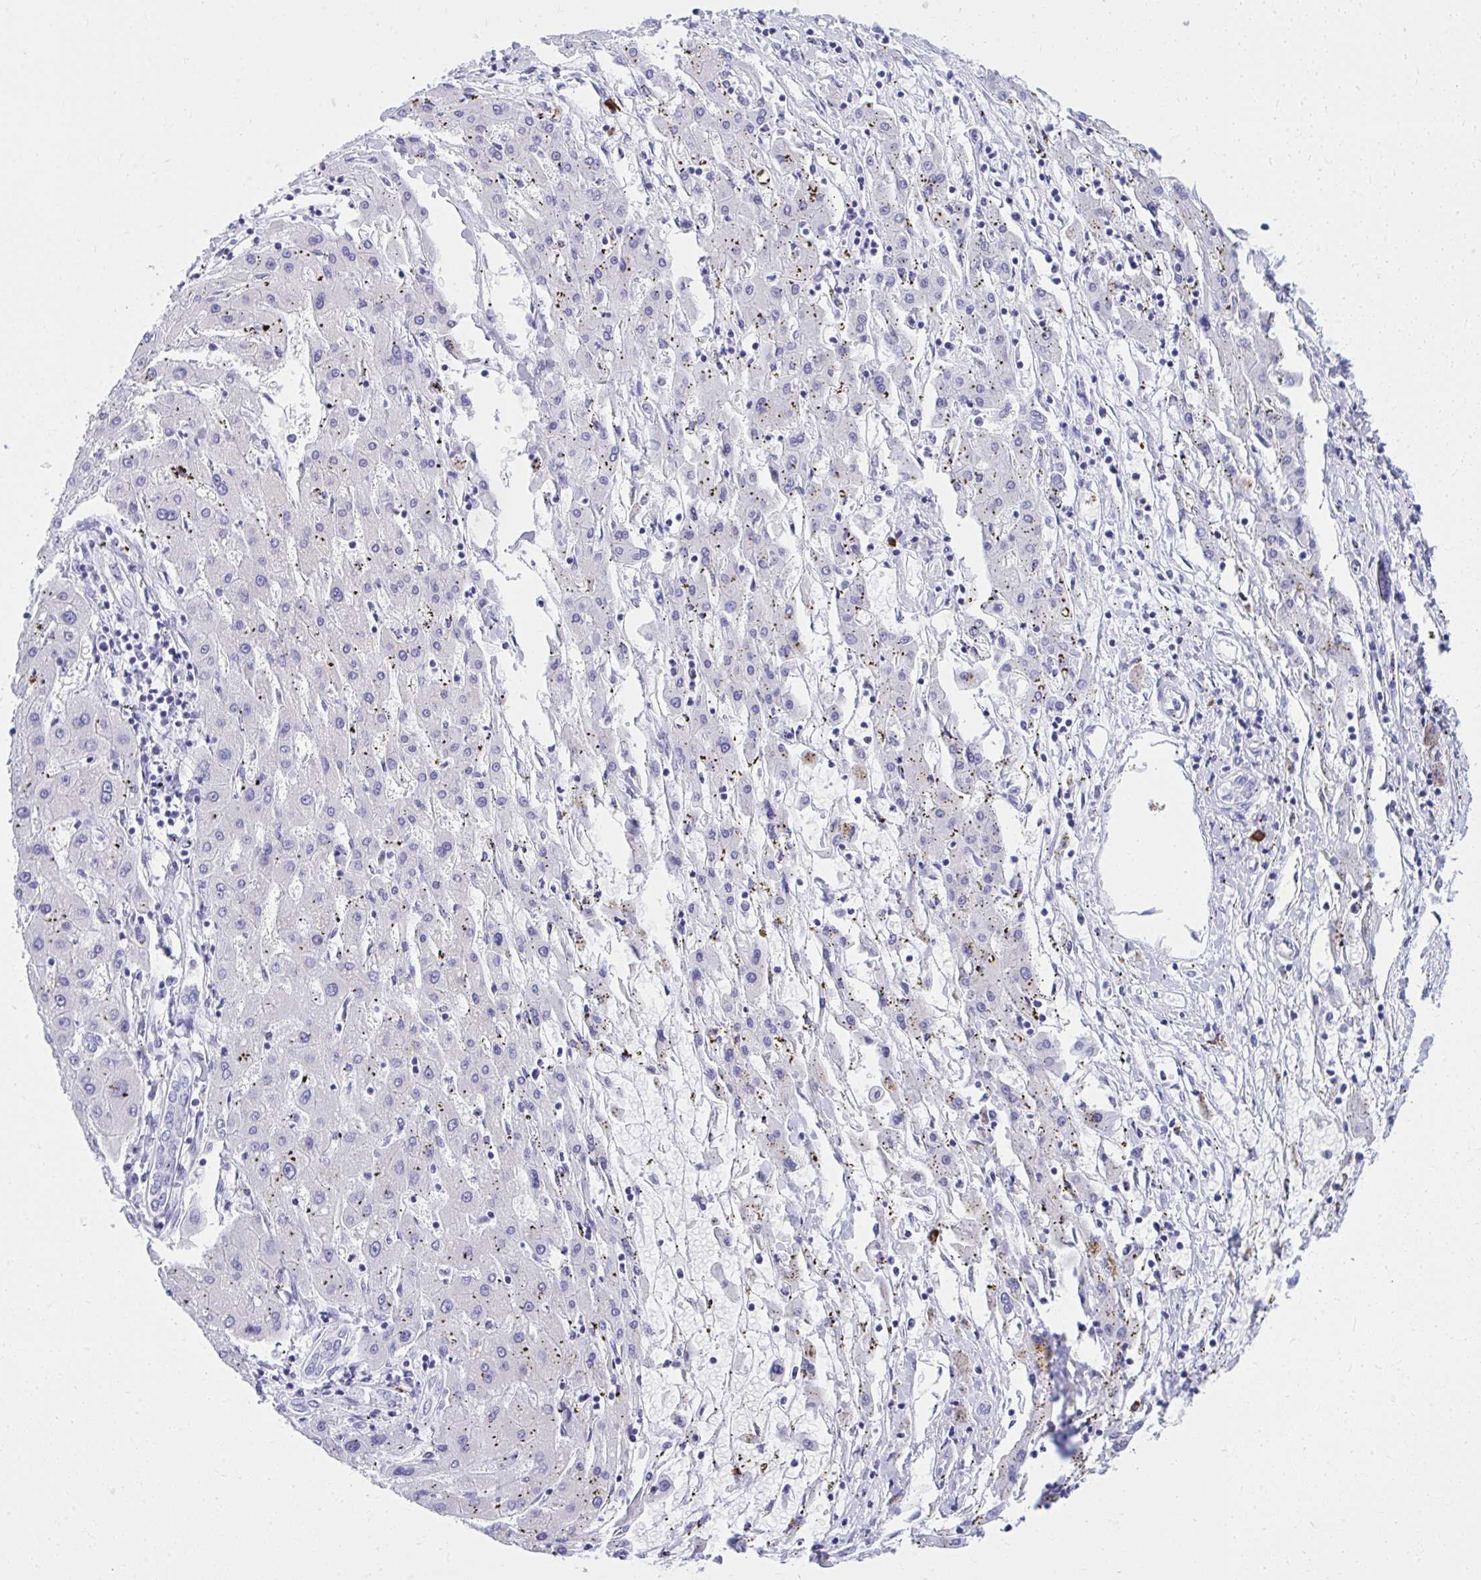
{"staining": {"intensity": "negative", "quantity": "none", "location": "none"}, "tissue": "liver cancer", "cell_type": "Tumor cells", "image_type": "cancer", "snomed": [{"axis": "morphology", "description": "Carcinoma, Hepatocellular, NOS"}, {"axis": "topography", "description": "Liver"}], "caption": "Tumor cells show no significant protein staining in liver cancer.", "gene": "PSD", "patient": {"sex": "male", "age": 72}}